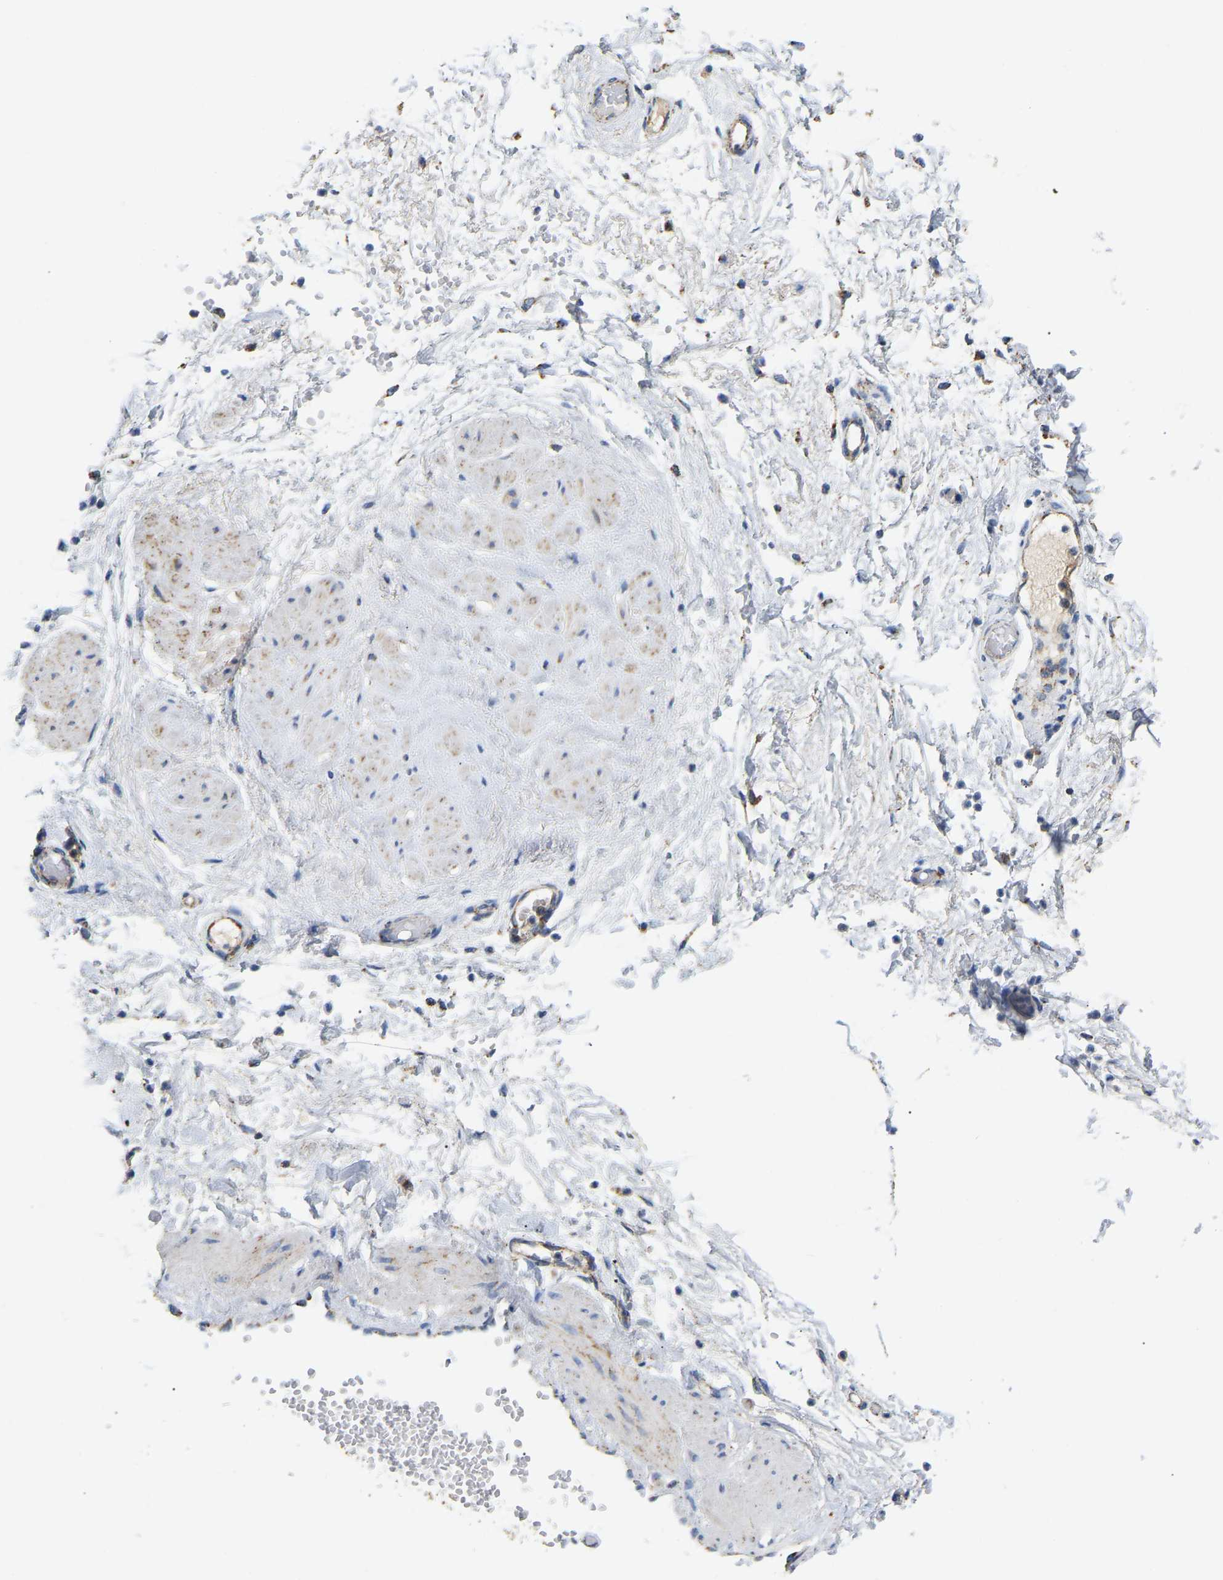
{"staining": {"intensity": "moderate", "quantity": ">75%", "location": "cytoplasmic/membranous"}, "tissue": "adipose tissue", "cell_type": "Adipocytes", "image_type": "normal", "snomed": [{"axis": "morphology", "description": "Normal tissue, NOS"}, {"axis": "topography", "description": "Soft tissue"}, {"axis": "topography", "description": "Vascular tissue"}], "caption": "Protein staining shows moderate cytoplasmic/membranous expression in about >75% of adipocytes in benign adipose tissue.", "gene": "HIBADH", "patient": {"sex": "female", "age": 35}}